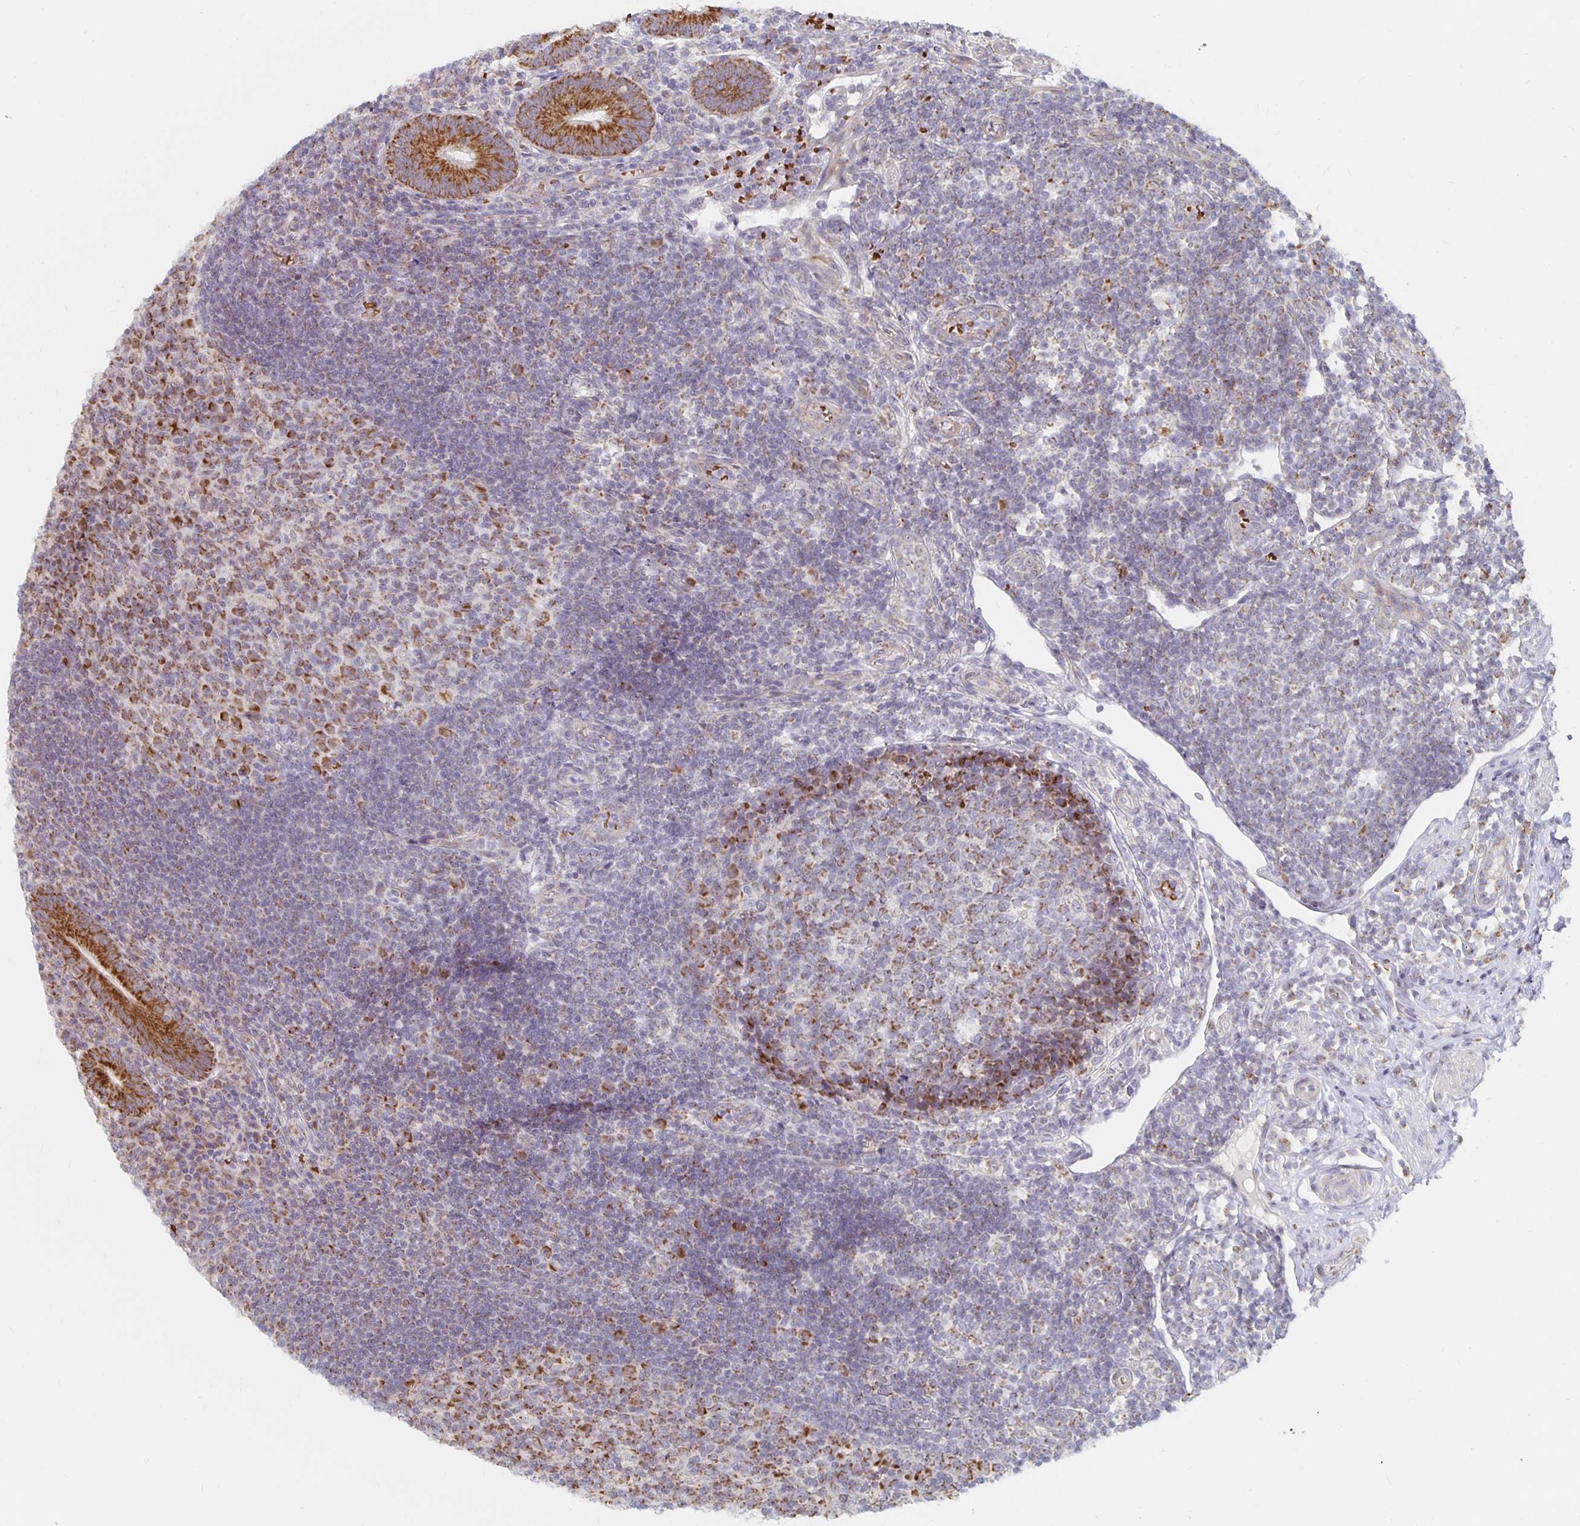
{"staining": {"intensity": "strong", "quantity": ">75%", "location": "cytoplasmic/membranous"}, "tissue": "appendix", "cell_type": "Glandular cells", "image_type": "normal", "snomed": [{"axis": "morphology", "description": "Normal tissue, NOS"}, {"axis": "topography", "description": "Appendix"}], "caption": "Protein staining shows strong cytoplasmic/membranous positivity in approximately >75% of glandular cells in unremarkable appendix.", "gene": "MRPL28", "patient": {"sex": "male", "age": 18}}